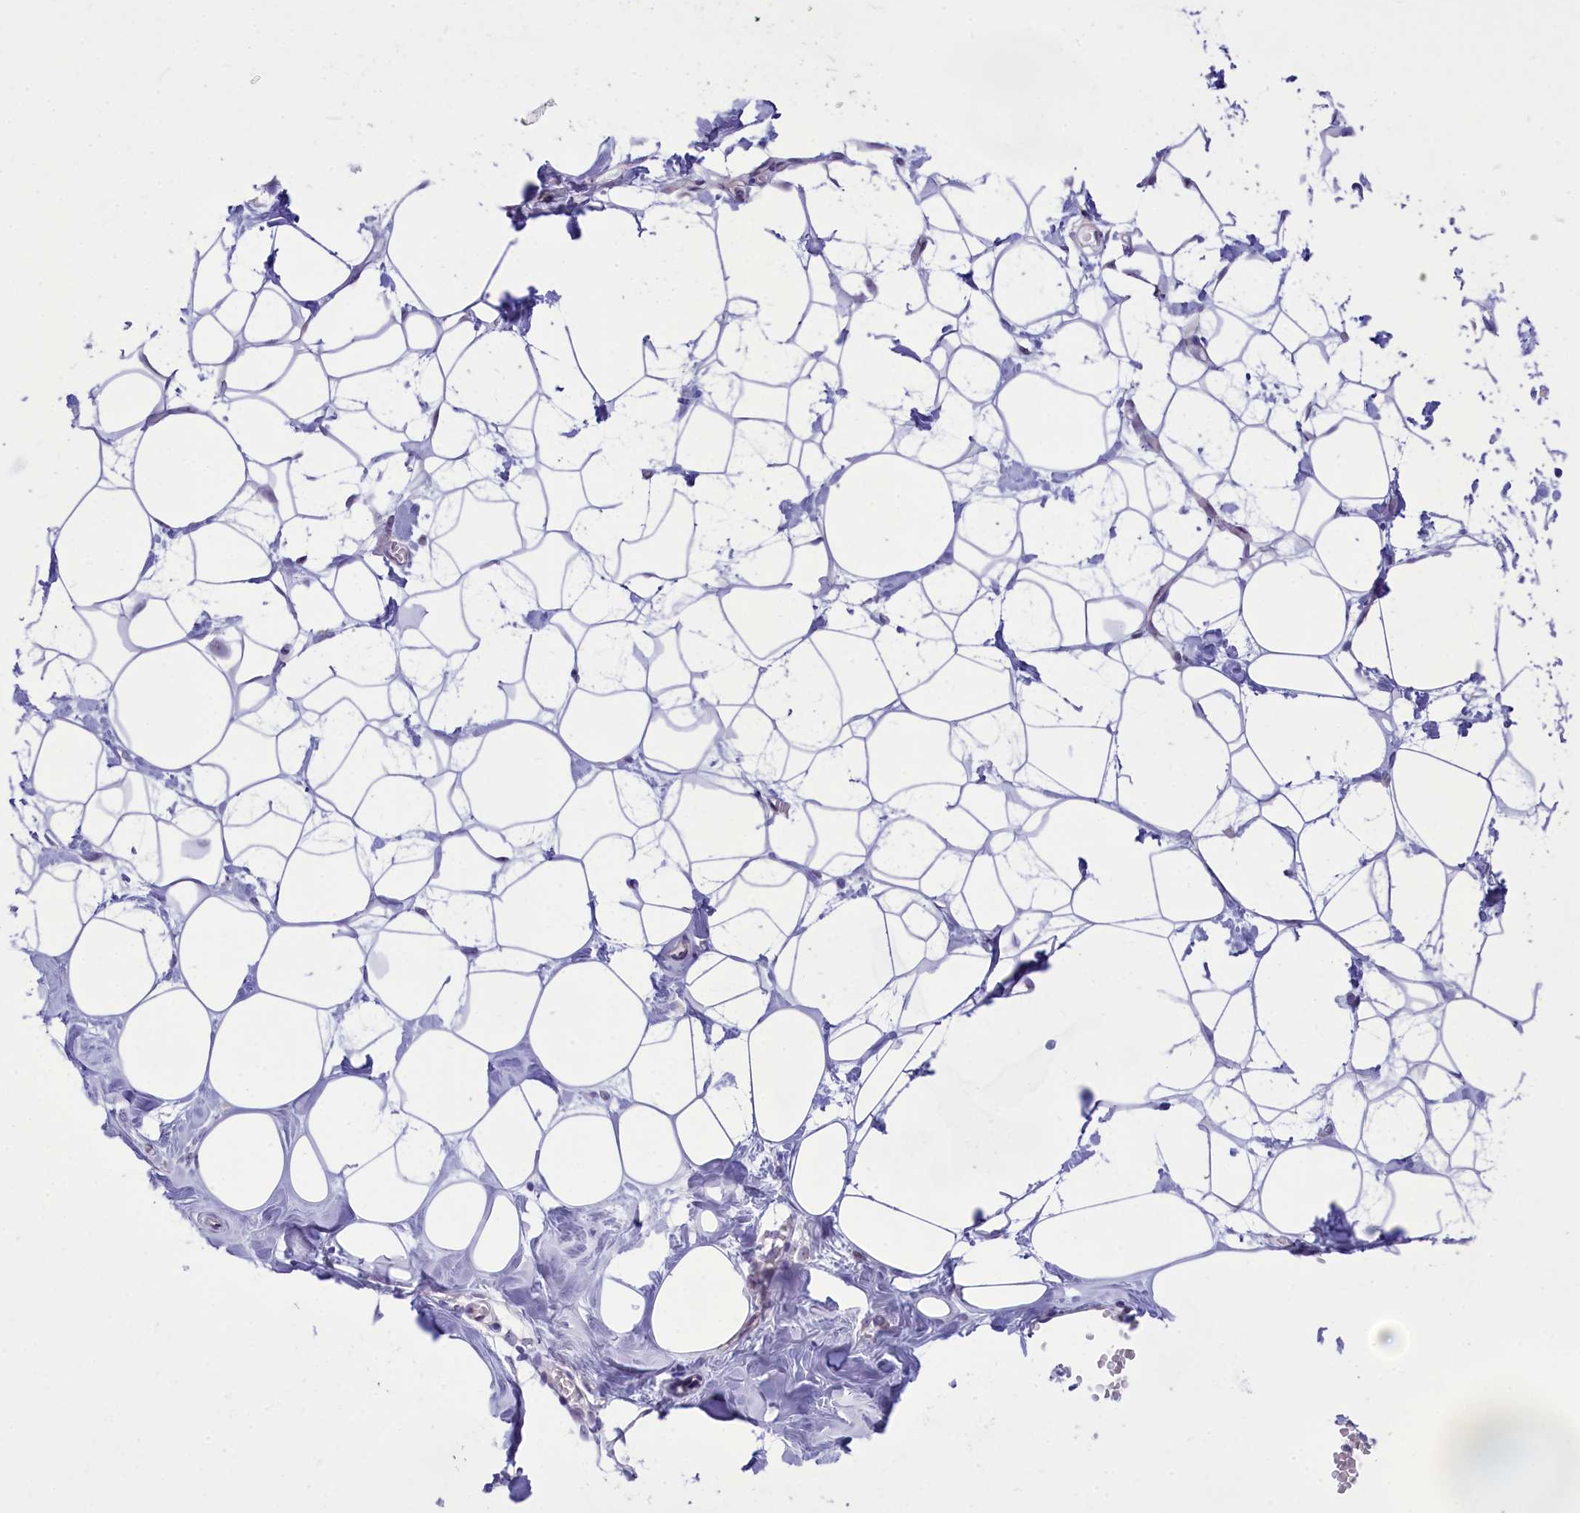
{"staining": {"intensity": "negative", "quantity": "none", "location": "none"}, "tissue": "breast", "cell_type": "Adipocytes", "image_type": "normal", "snomed": [{"axis": "morphology", "description": "Normal tissue, NOS"}, {"axis": "topography", "description": "Breast"}], "caption": "High power microscopy photomicrograph of an IHC photomicrograph of unremarkable breast, revealing no significant staining in adipocytes. The staining was performed using DAB to visualize the protein expression in brown, while the nuclei were stained in blue with hematoxylin (Magnification: 20x).", "gene": "DCAF16", "patient": {"sex": "female", "age": 27}}